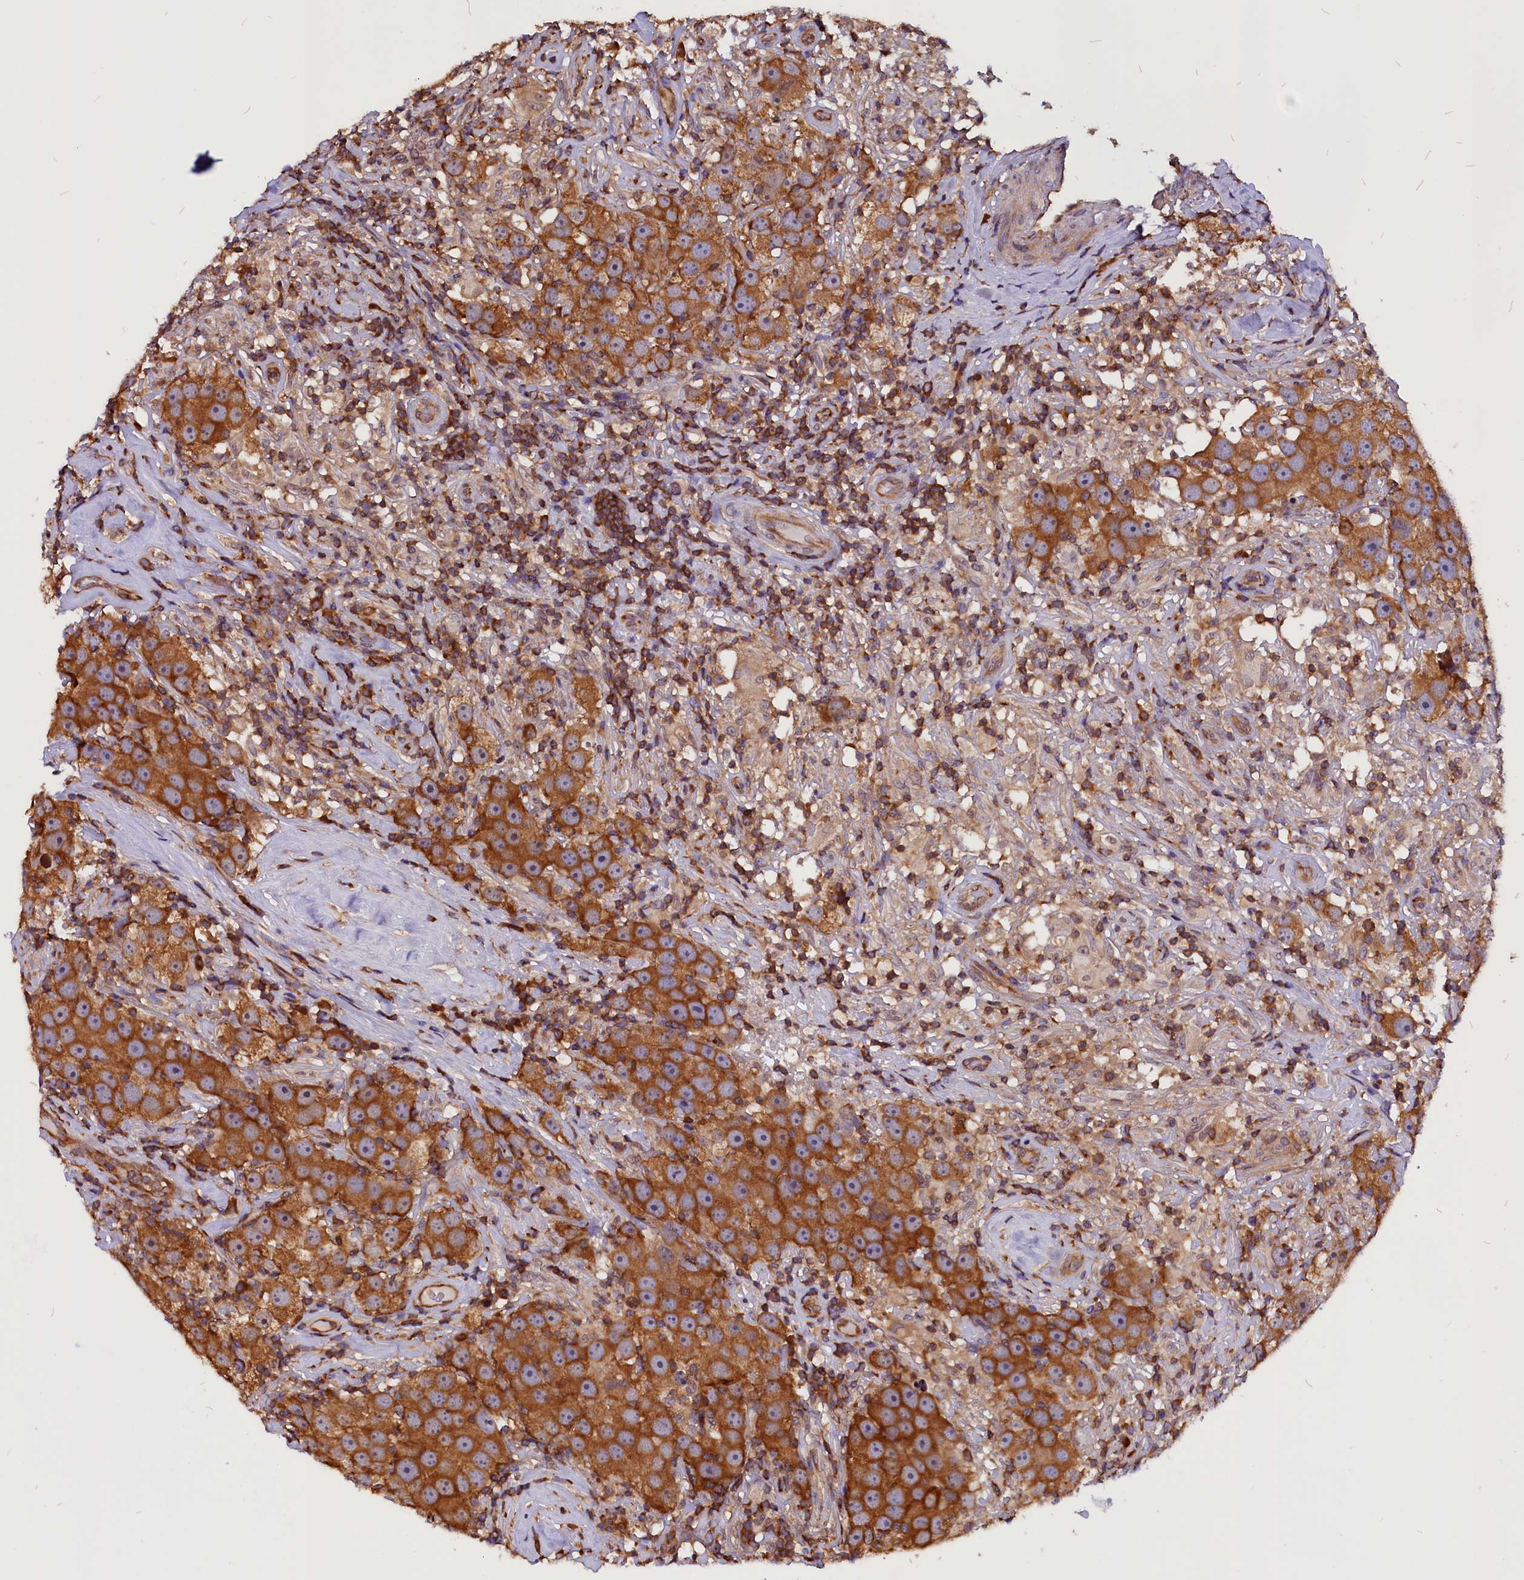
{"staining": {"intensity": "strong", "quantity": ">75%", "location": "cytoplasmic/membranous"}, "tissue": "testis cancer", "cell_type": "Tumor cells", "image_type": "cancer", "snomed": [{"axis": "morphology", "description": "Seminoma, NOS"}, {"axis": "topography", "description": "Testis"}], "caption": "Protein staining of seminoma (testis) tissue shows strong cytoplasmic/membranous positivity in about >75% of tumor cells.", "gene": "EIF3G", "patient": {"sex": "male", "age": 49}}